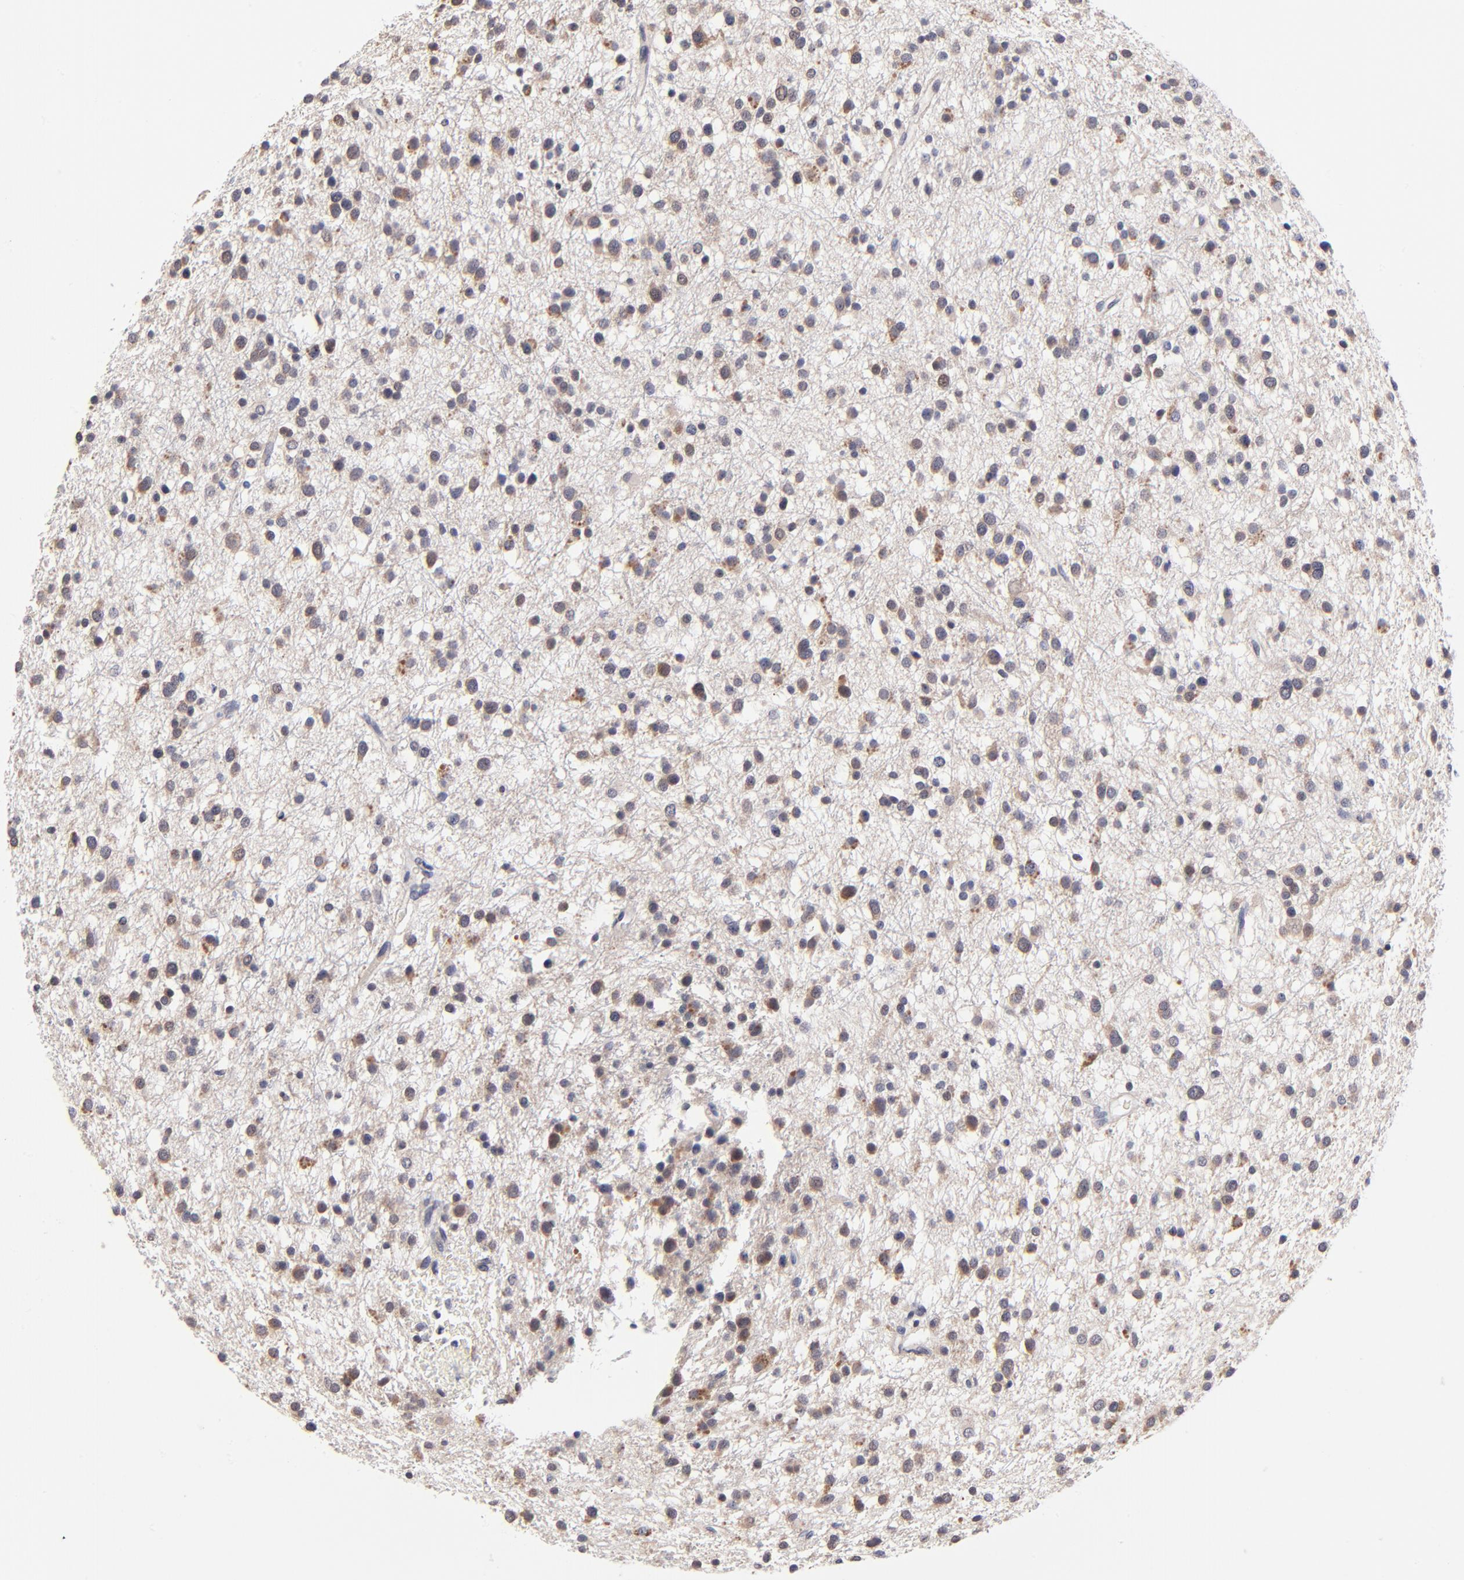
{"staining": {"intensity": "weak", "quantity": "25%-75%", "location": "cytoplasmic/membranous"}, "tissue": "glioma", "cell_type": "Tumor cells", "image_type": "cancer", "snomed": [{"axis": "morphology", "description": "Glioma, malignant, Low grade"}, {"axis": "topography", "description": "Brain"}], "caption": "About 25%-75% of tumor cells in glioma display weak cytoplasmic/membranous protein expression as visualized by brown immunohistochemical staining.", "gene": "FBXO8", "patient": {"sex": "female", "age": 36}}